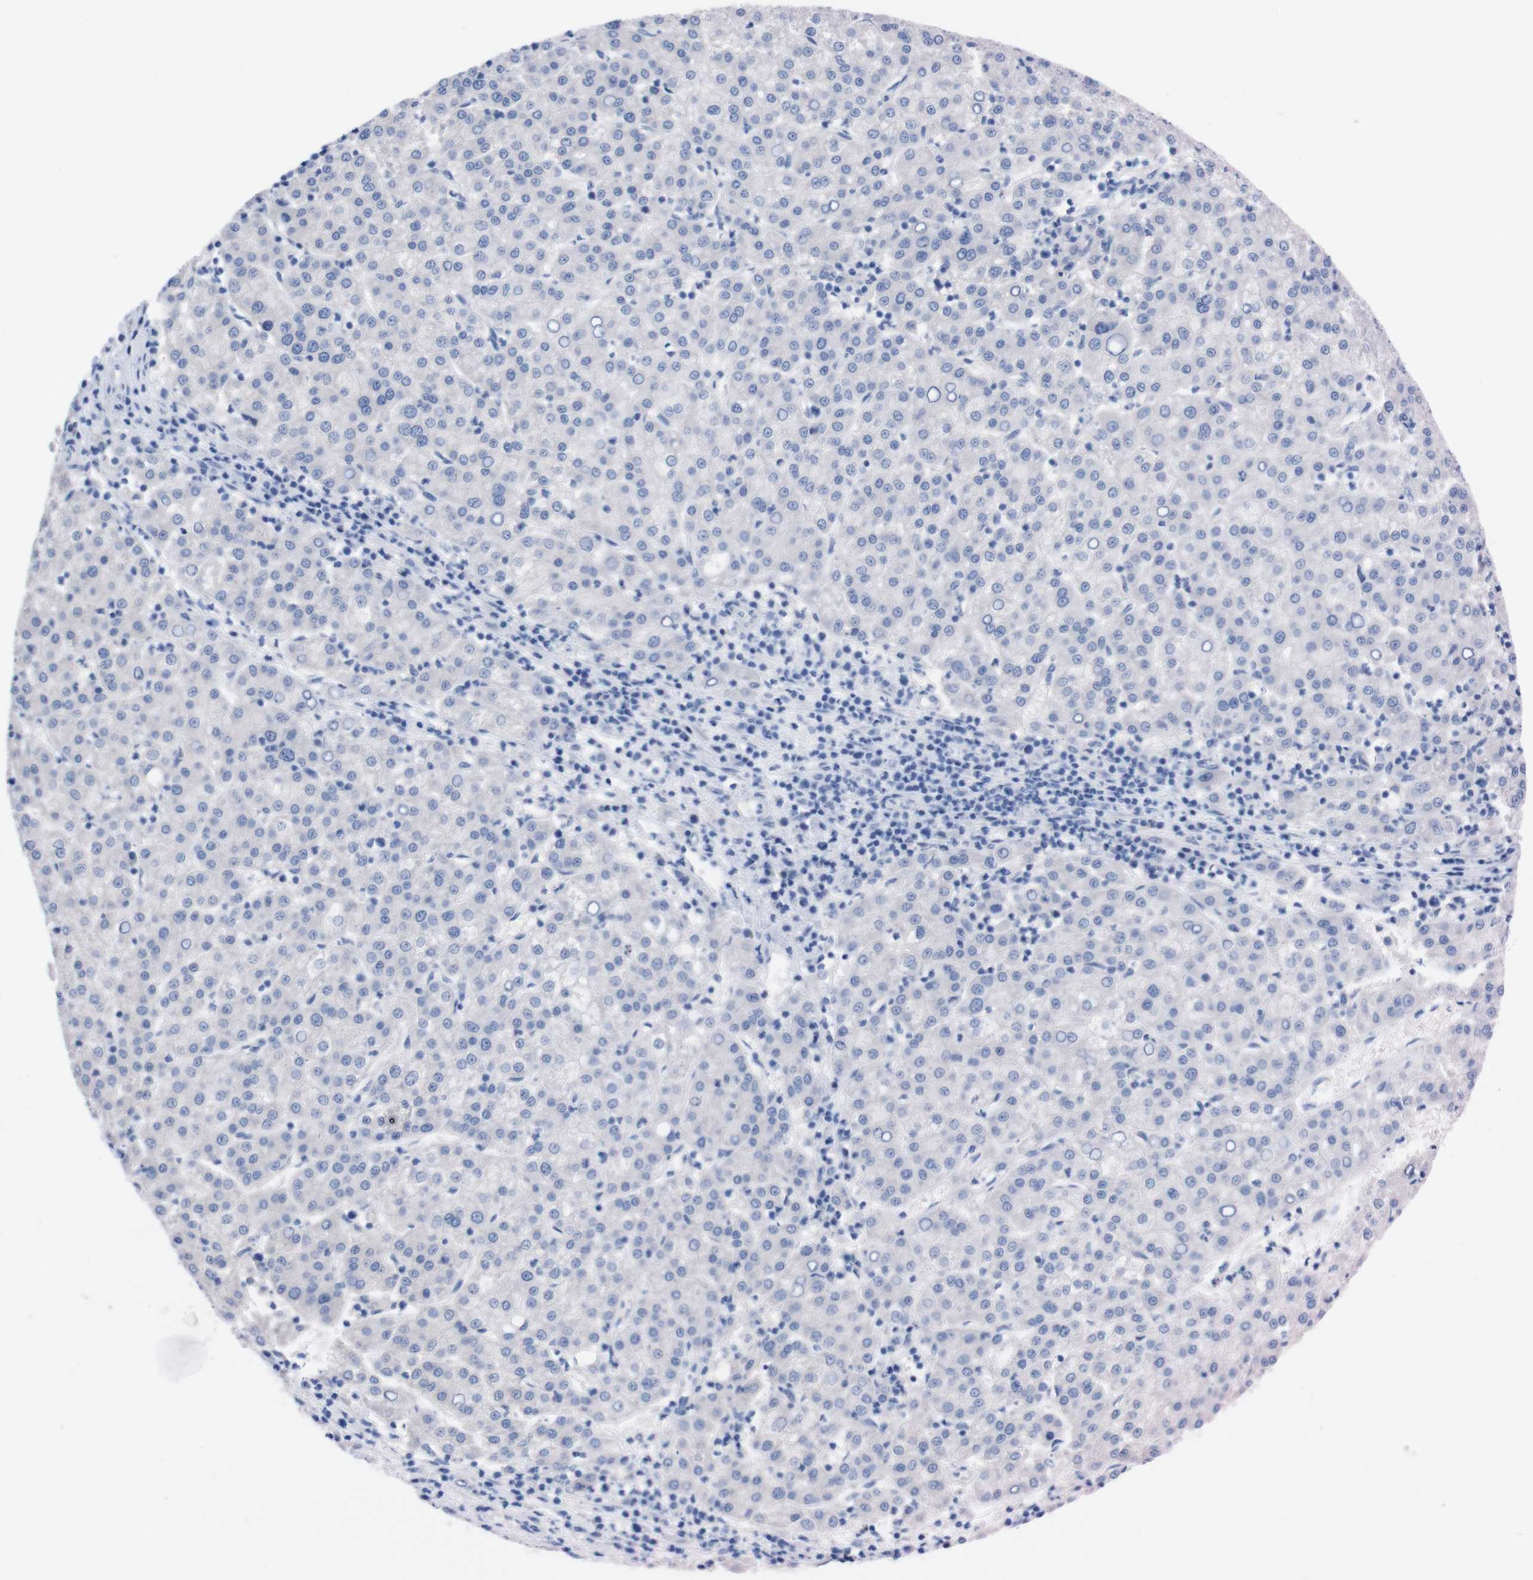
{"staining": {"intensity": "negative", "quantity": "none", "location": "none"}, "tissue": "liver cancer", "cell_type": "Tumor cells", "image_type": "cancer", "snomed": [{"axis": "morphology", "description": "Carcinoma, Hepatocellular, NOS"}, {"axis": "topography", "description": "Liver"}], "caption": "Tumor cells are negative for brown protein staining in hepatocellular carcinoma (liver).", "gene": "TMEM243", "patient": {"sex": "female", "age": 58}}